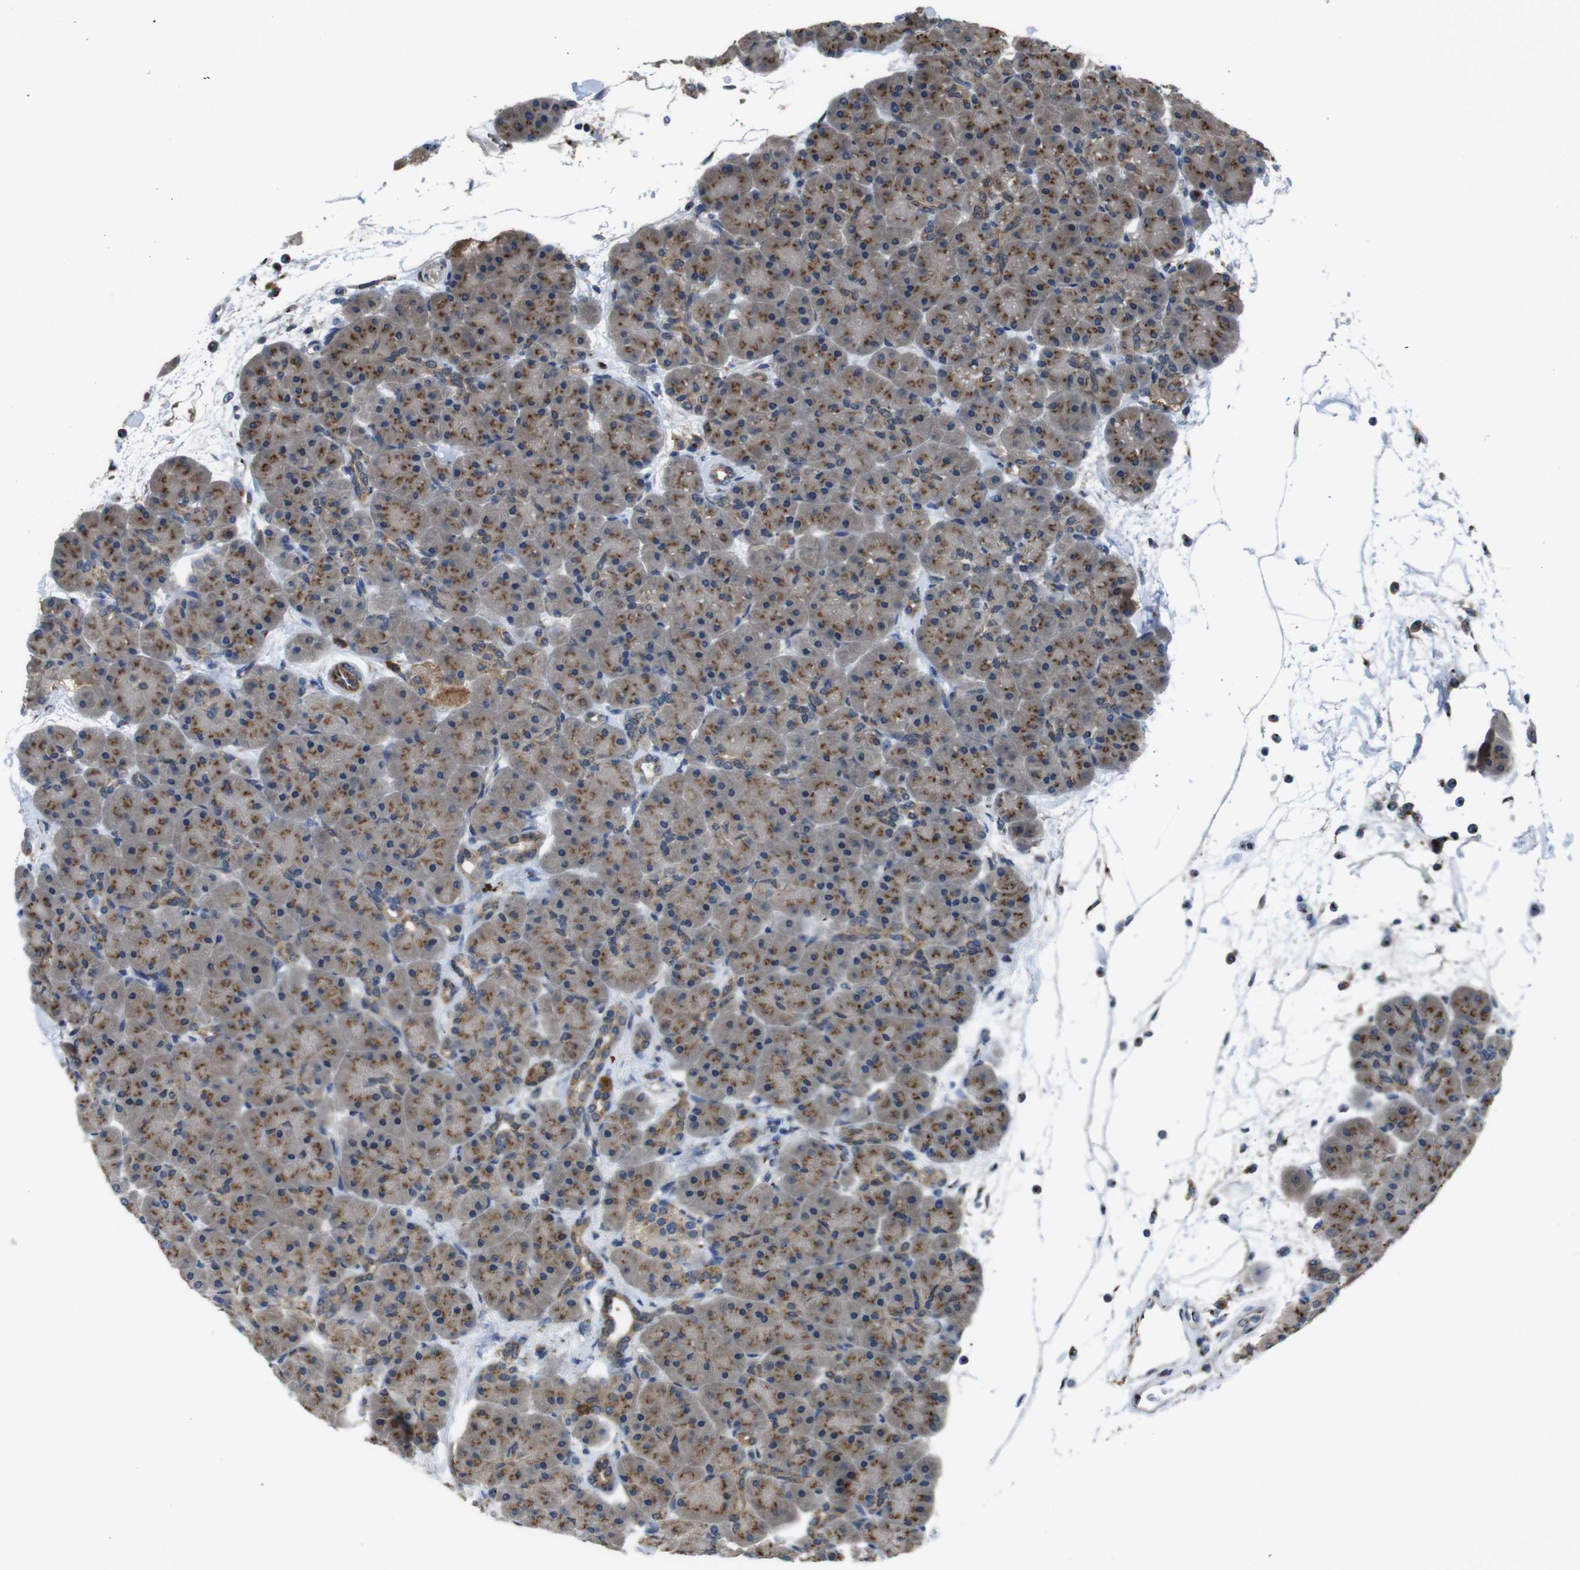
{"staining": {"intensity": "moderate", "quantity": "25%-75%", "location": "cytoplasmic/membranous"}, "tissue": "pancreas", "cell_type": "Exocrine glandular cells", "image_type": "normal", "snomed": [{"axis": "morphology", "description": "Normal tissue, NOS"}, {"axis": "topography", "description": "Pancreas"}], "caption": "Moderate cytoplasmic/membranous staining for a protein is identified in about 25%-75% of exocrine glandular cells of normal pancreas using immunohistochemistry (IHC).", "gene": "RAB6A", "patient": {"sex": "male", "age": 66}}